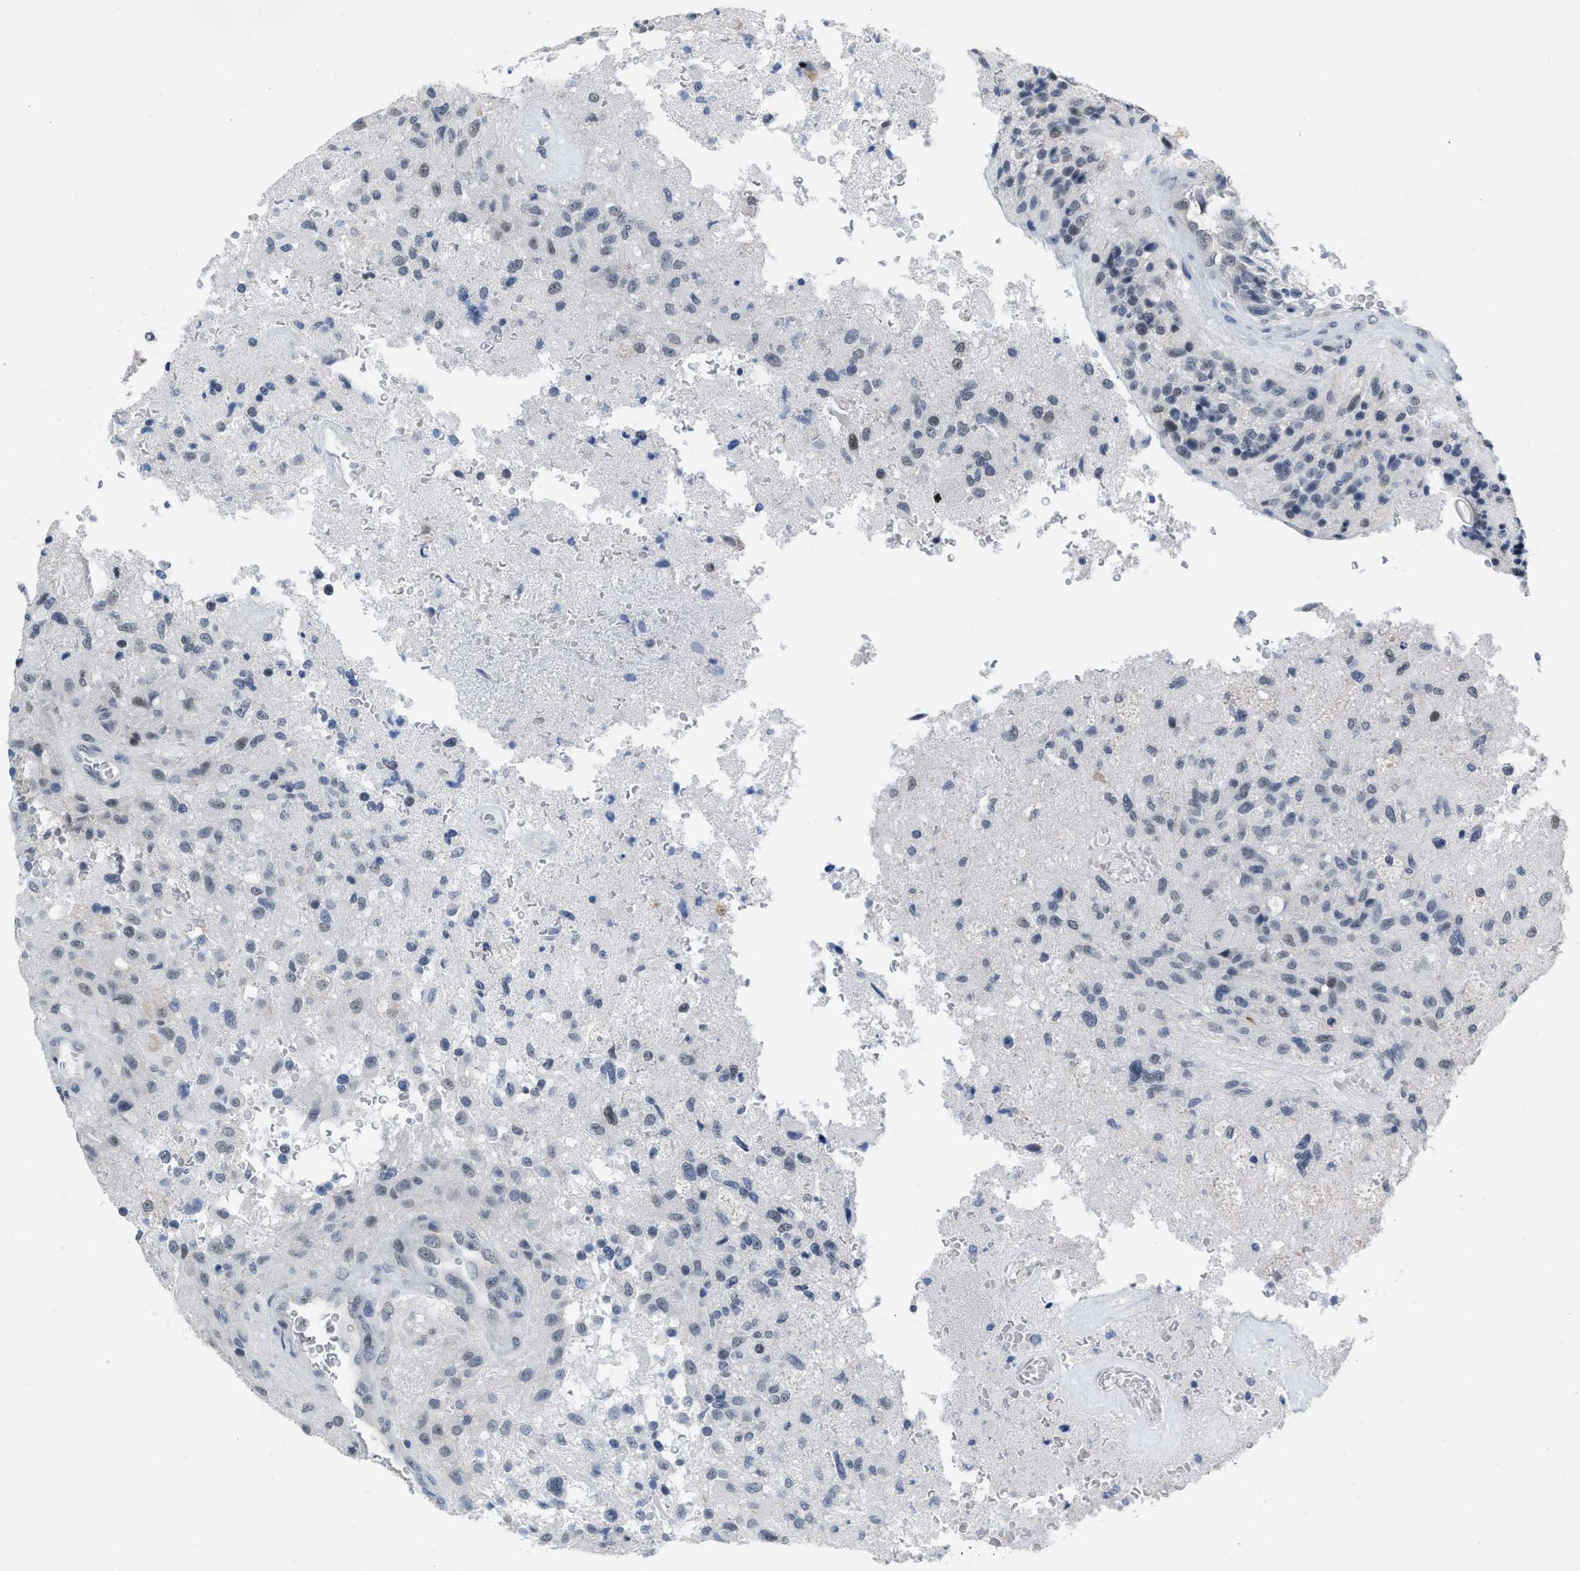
{"staining": {"intensity": "negative", "quantity": "none", "location": "none"}, "tissue": "glioma", "cell_type": "Tumor cells", "image_type": "cancer", "snomed": [{"axis": "morphology", "description": "Normal tissue, NOS"}, {"axis": "morphology", "description": "Glioma, malignant, High grade"}, {"axis": "topography", "description": "Cerebral cortex"}], "caption": "Malignant high-grade glioma was stained to show a protein in brown. There is no significant expression in tumor cells.", "gene": "BAIAP2L1", "patient": {"sex": "male", "age": 77}}